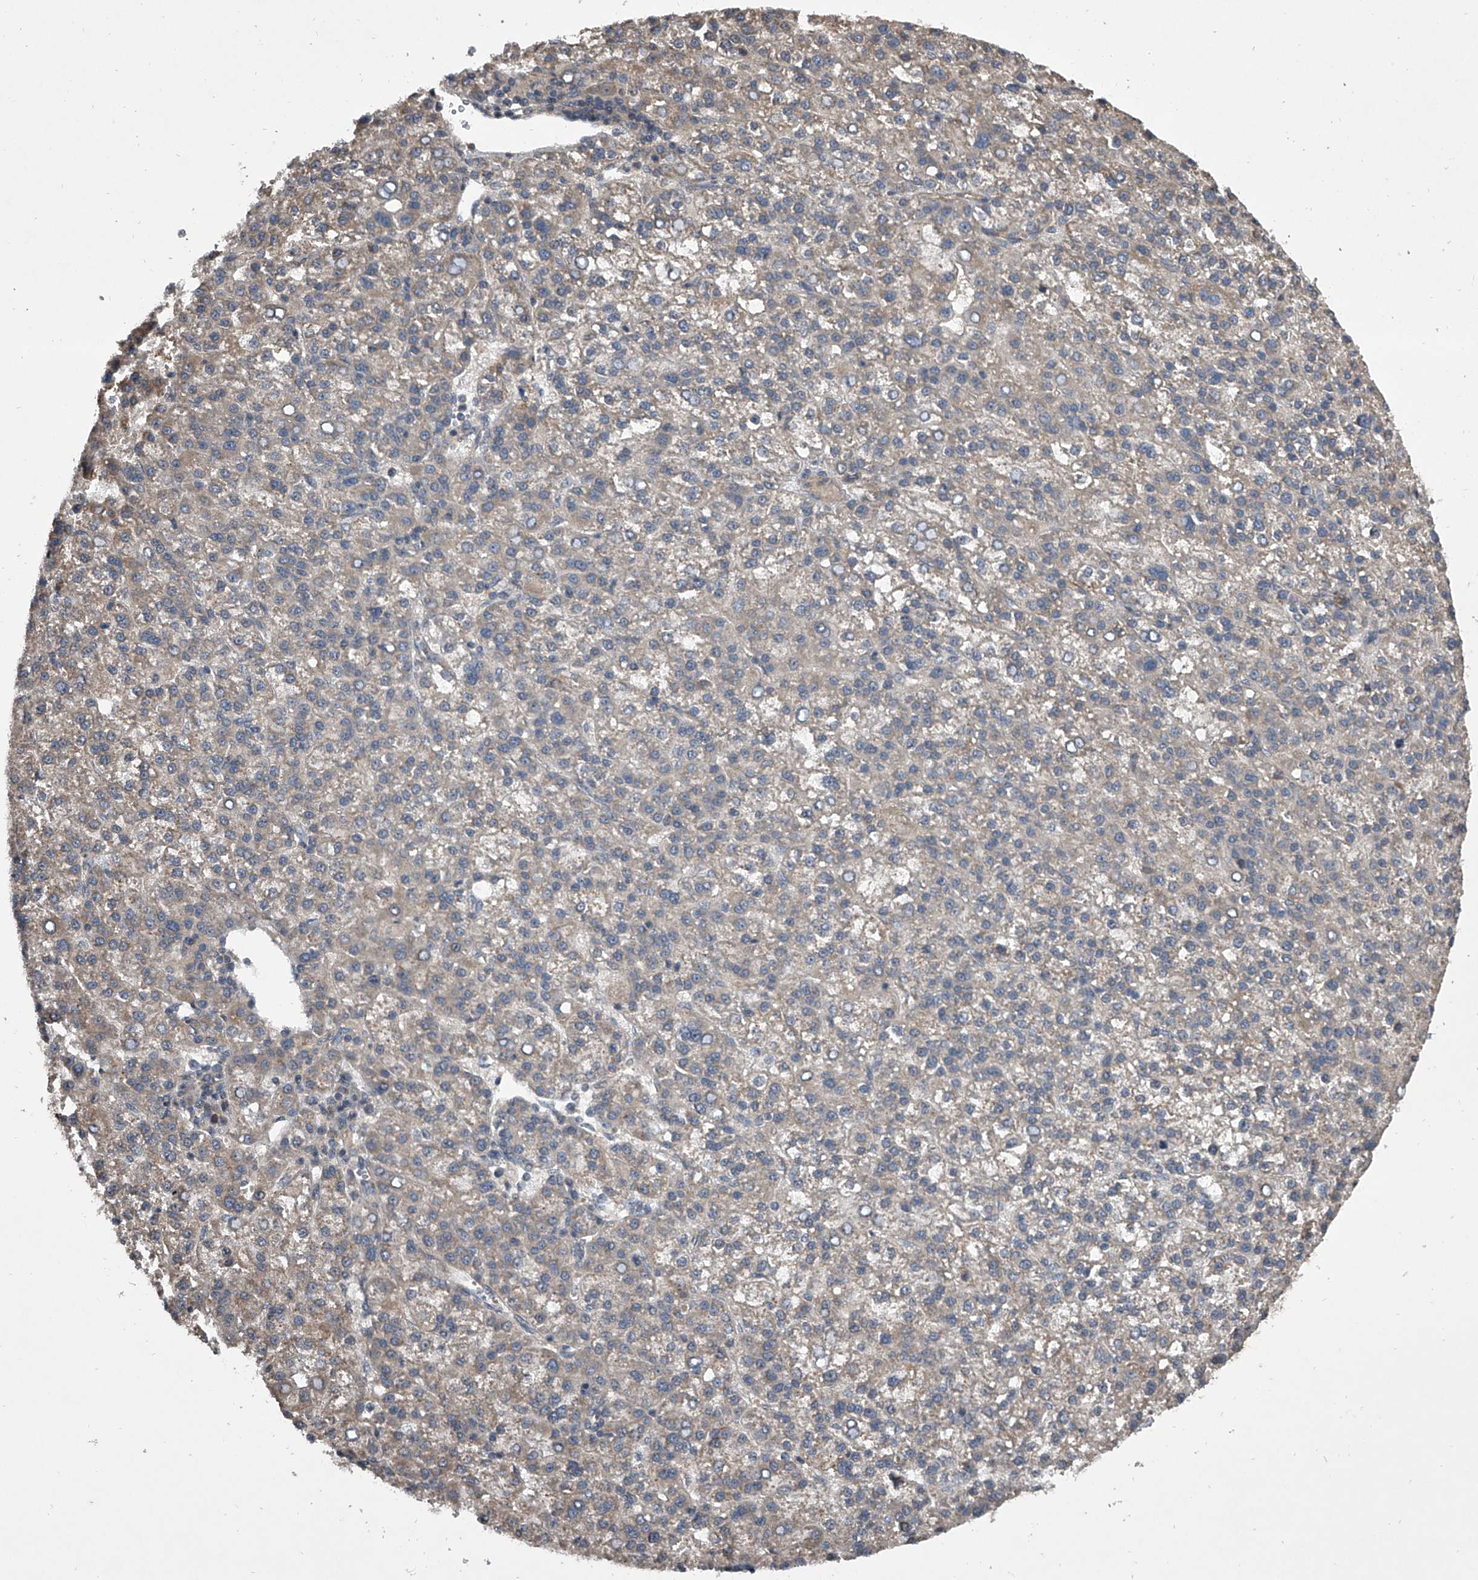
{"staining": {"intensity": "weak", "quantity": "25%-75%", "location": "cytoplasmic/membranous"}, "tissue": "liver cancer", "cell_type": "Tumor cells", "image_type": "cancer", "snomed": [{"axis": "morphology", "description": "Carcinoma, Hepatocellular, NOS"}, {"axis": "topography", "description": "Liver"}], "caption": "The photomicrograph displays a brown stain indicating the presence of a protein in the cytoplasmic/membranous of tumor cells in liver hepatocellular carcinoma.", "gene": "NFS1", "patient": {"sex": "female", "age": 58}}